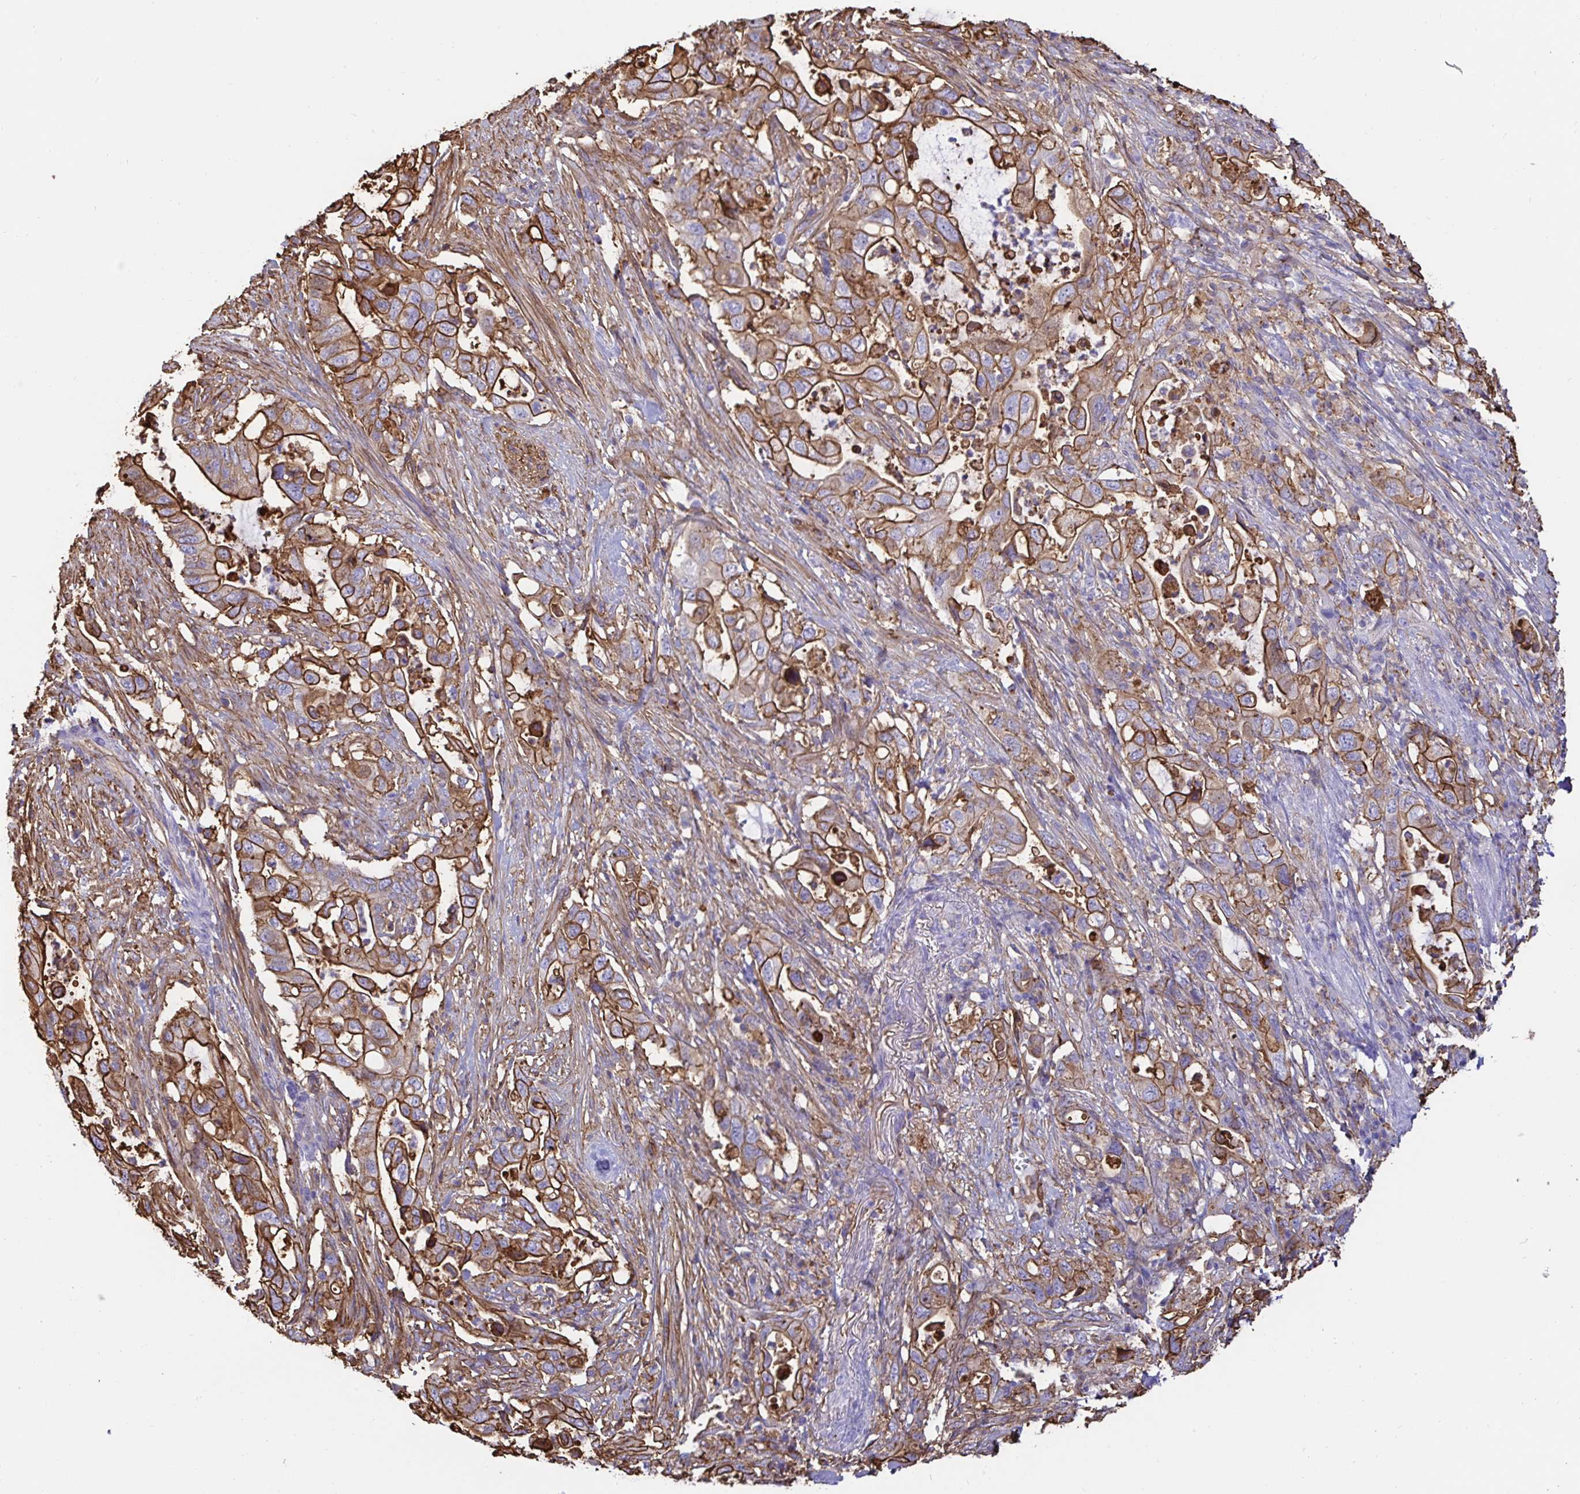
{"staining": {"intensity": "moderate", "quantity": ">75%", "location": "cytoplasmic/membranous"}, "tissue": "pancreatic cancer", "cell_type": "Tumor cells", "image_type": "cancer", "snomed": [{"axis": "morphology", "description": "Adenocarcinoma, NOS"}, {"axis": "topography", "description": "Pancreas"}], "caption": "Pancreatic adenocarcinoma stained with immunohistochemistry reveals moderate cytoplasmic/membranous expression in approximately >75% of tumor cells.", "gene": "ANXA2", "patient": {"sex": "female", "age": 72}}